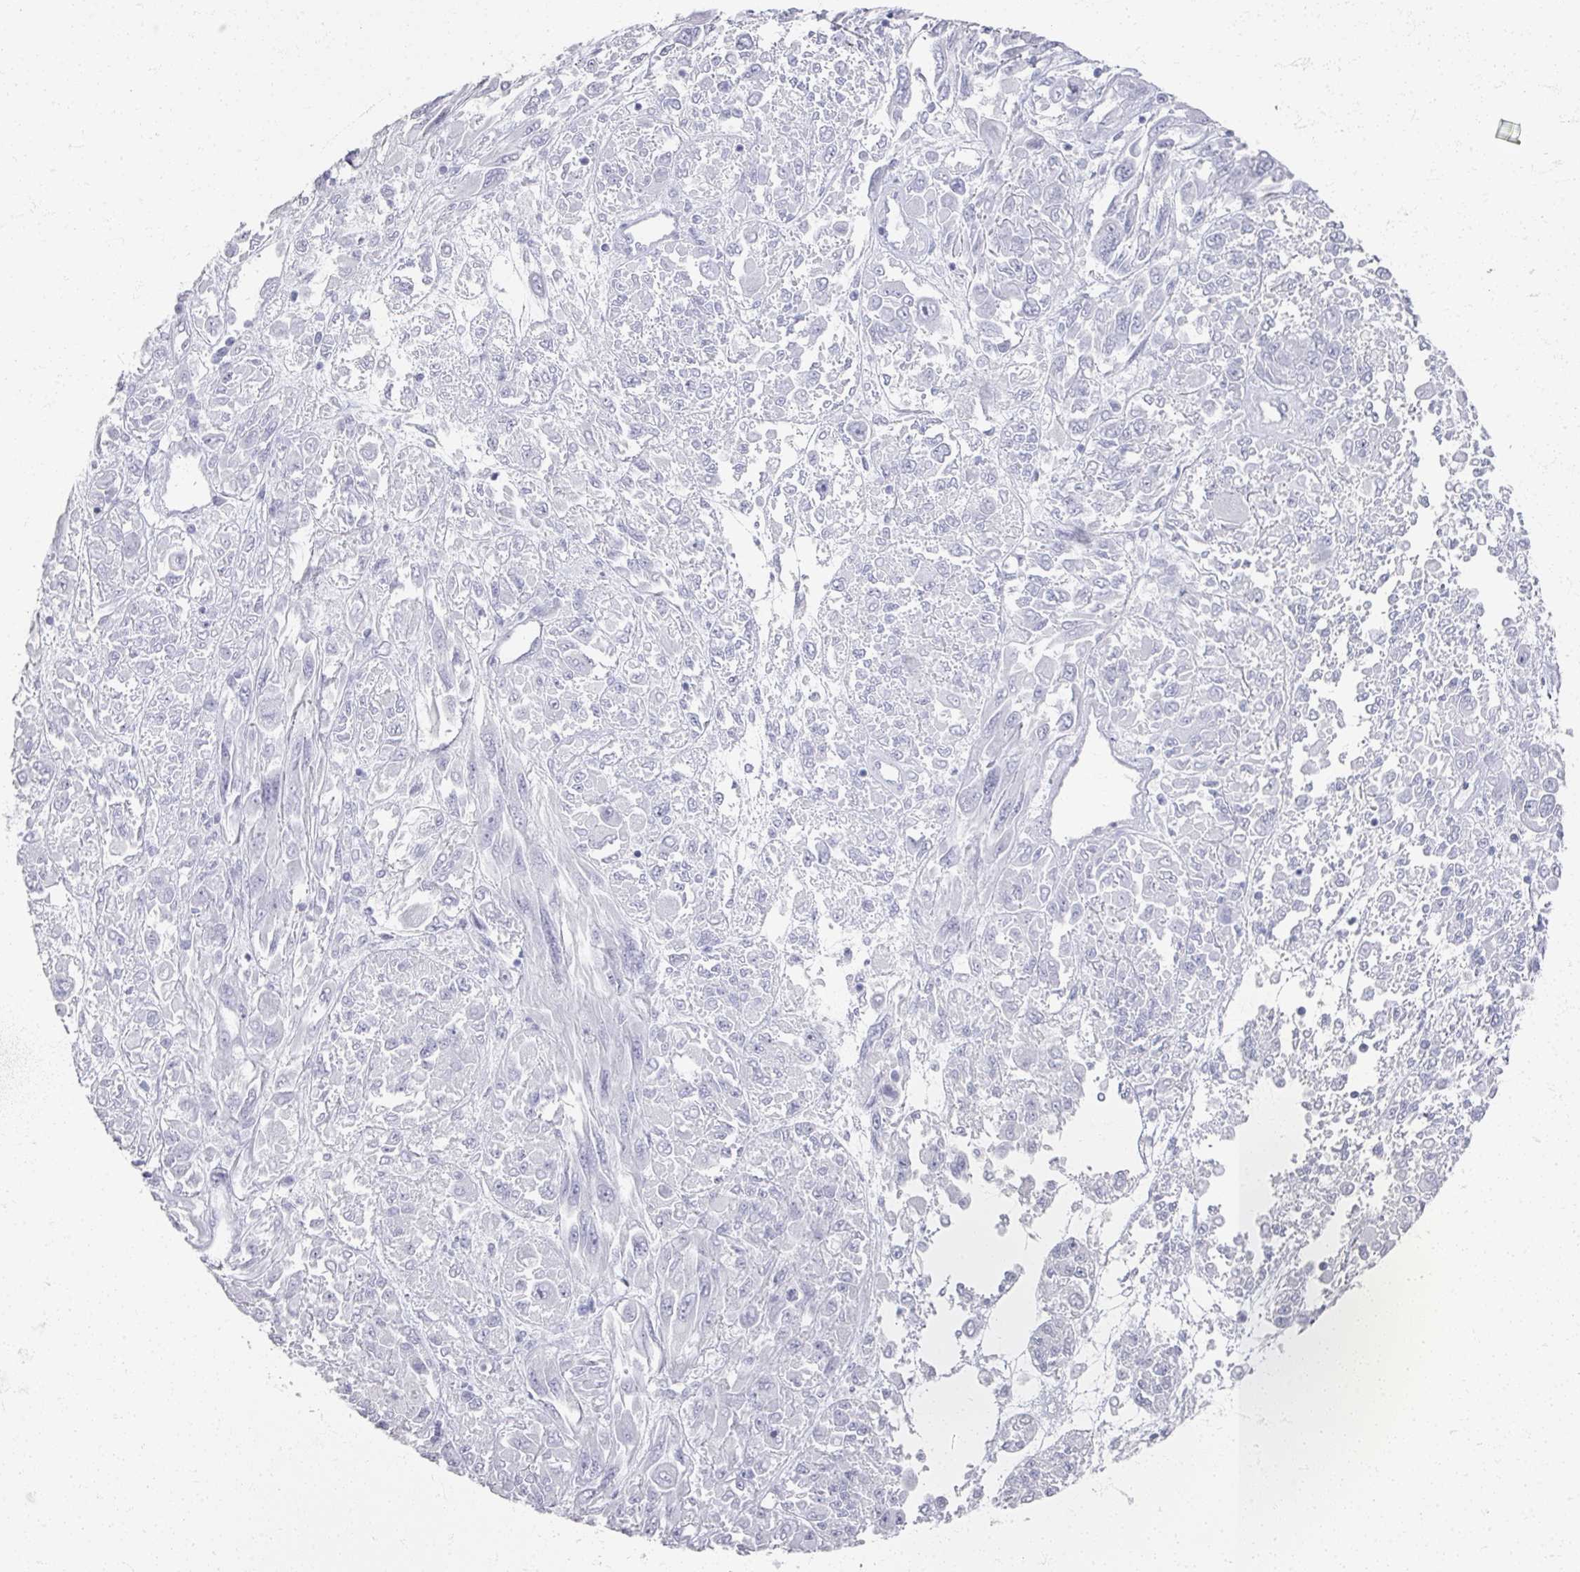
{"staining": {"intensity": "negative", "quantity": "none", "location": "none"}, "tissue": "melanoma", "cell_type": "Tumor cells", "image_type": "cancer", "snomed": [{"axis": "morphology", "description": "Malignant melanoma, NOS"}, {"axis": "topography", "description": "Skin"}], "caption": "Immunohistochemistry image of malignant melanoma stained for a protein (brown), which demonstrates no positivity in tumor cells. (DAB immunohistochemistry visualized using brightfield microscopy, high magnification).", "gene": "PSKH1", "patient": {"sex": "female", "age": 91}}